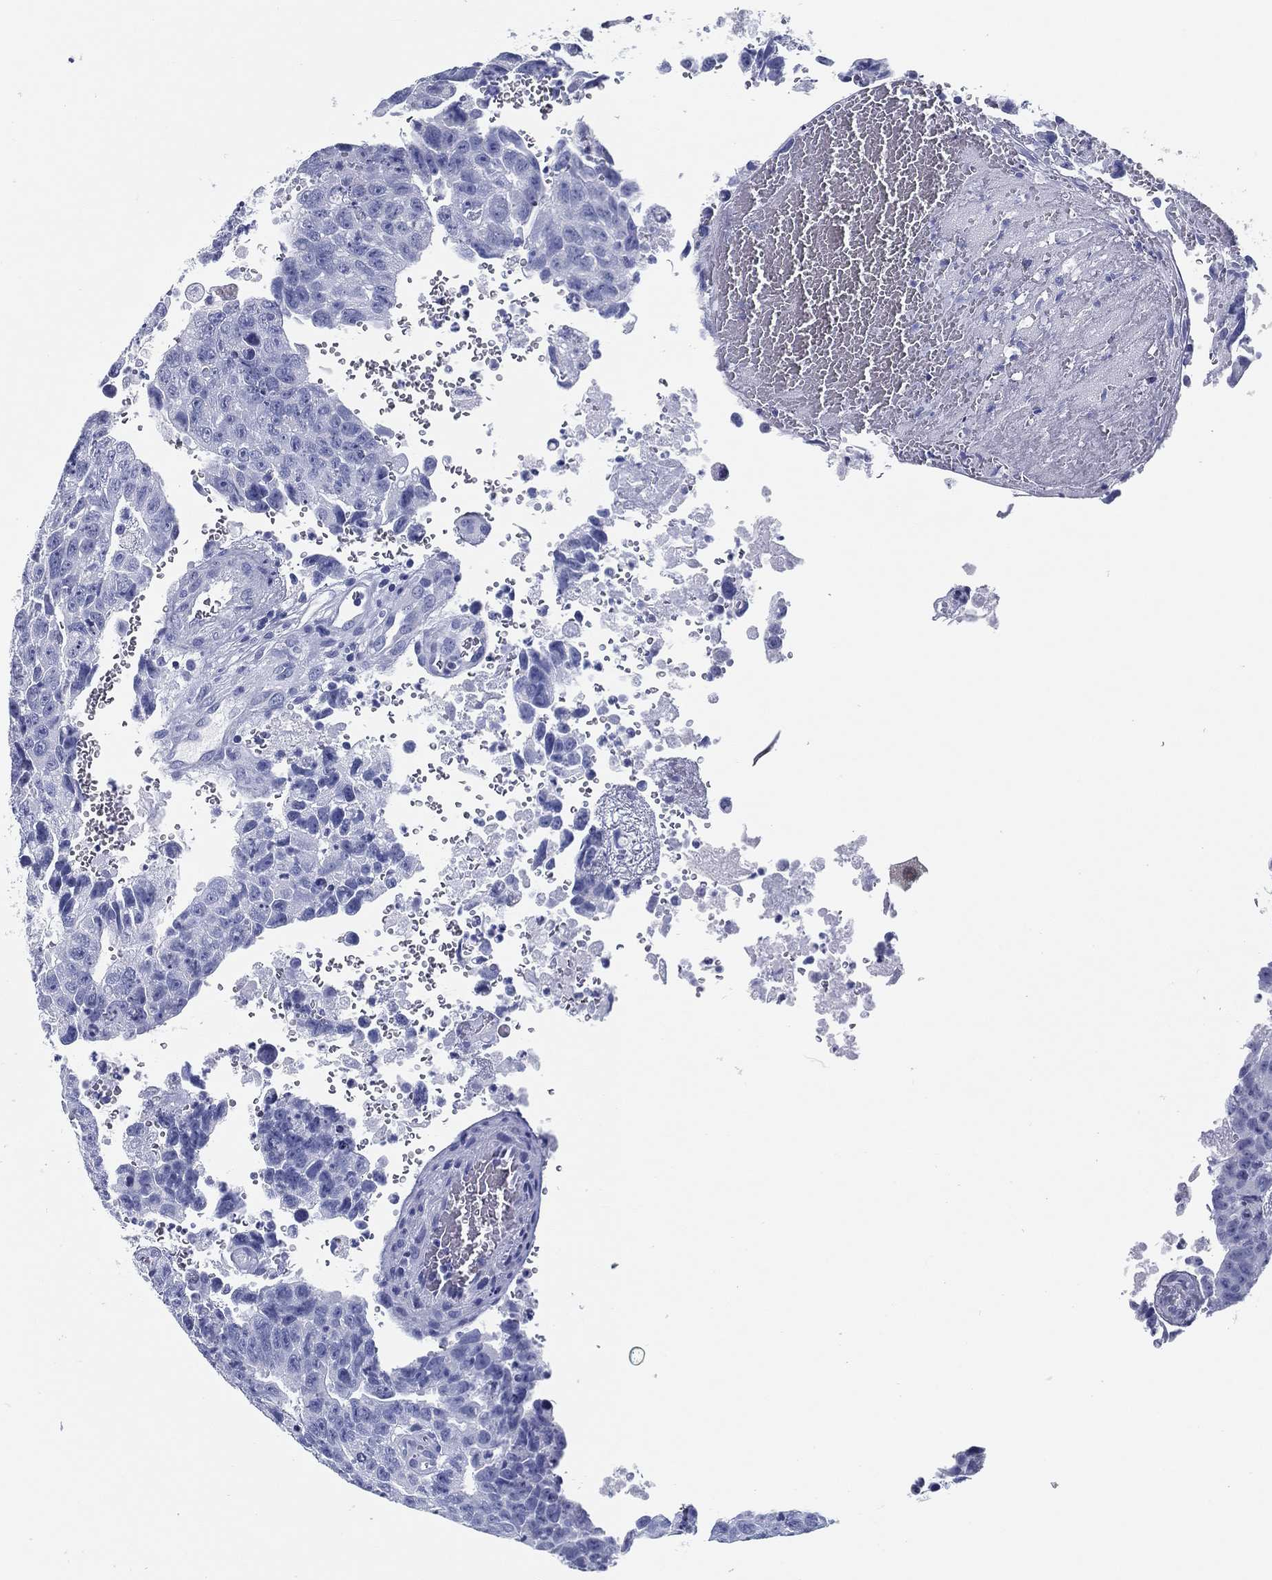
{"staining": {"intensity": "negative", "quantity": "none", "location": "none"}, "tissue": "testis cancer", "cell_type": "Tumor cells", "image_type": "cancer", "snomed": [{"axis": "morphology", "description": "Carcinoma, Embryonal, NOS"}, {"axis": "topography", "description": "Testis"}], "caption": "Tumor cells are negative for protein expression in human testis embryonal carcinoma.", "gene": "TMEM252", "patient": {"sex": "male", "age": 24}}